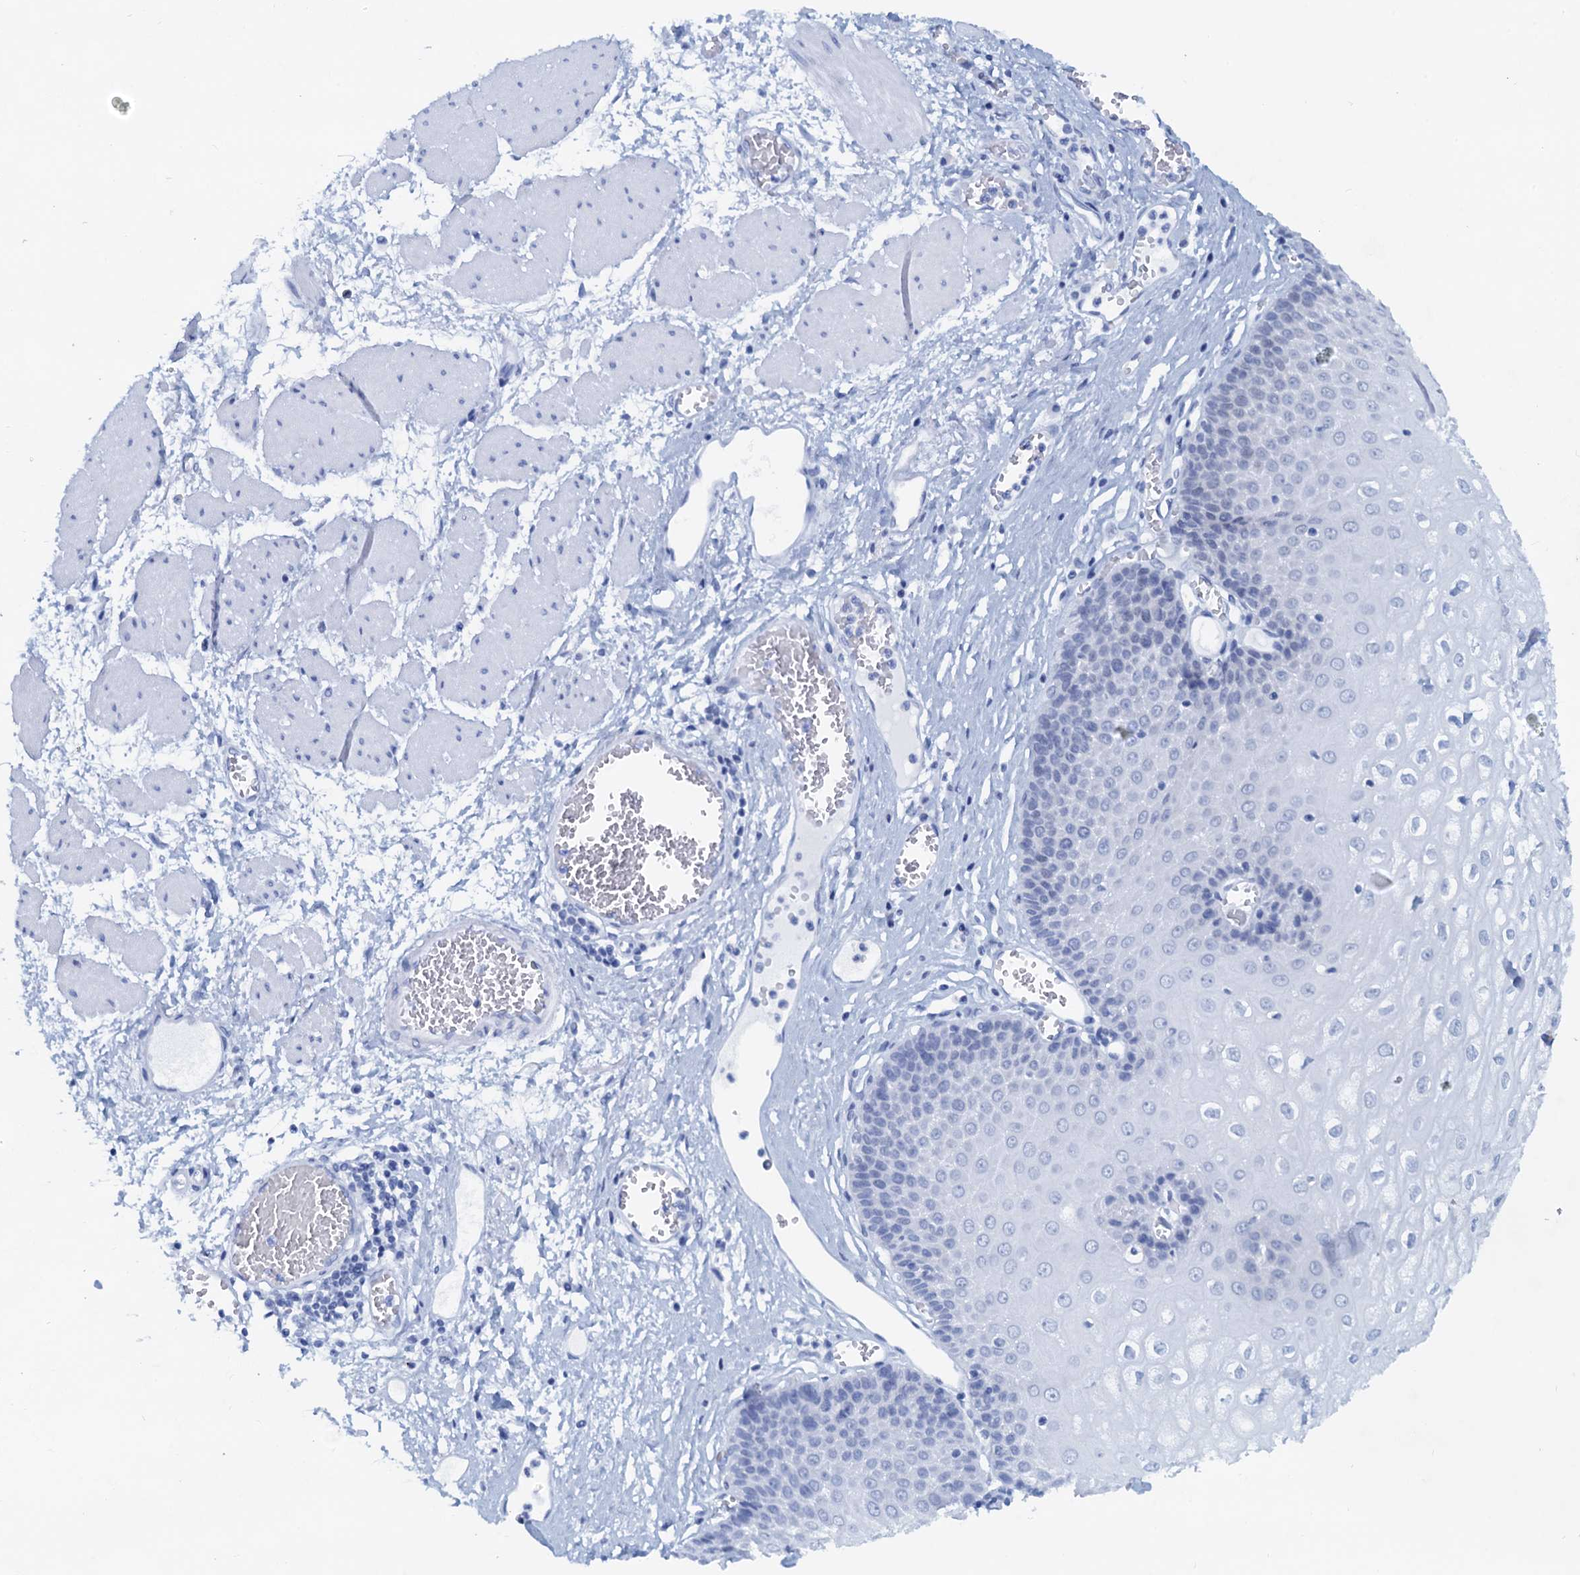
{"staining": {"intensity": "negative", "quantity": "none", "location": "none"}, "tissue": "esophagus", "cell_type": "Squamous epithelial cells", "image_type": "normal", "snomed": [{"axis": "morphology", "description": "Normal tissue, NOS"}, {"axis": "topography", "description": "Esophagus"}], "caption": "High magnification brightfield microscopy of normal esophagus stained with DAB (3,3'-diaminobenzidine) (brown) and counterstained with hematoxylin (blue): squamous epithelial cells show no significant positivity.", "gene": "PTGES3", "patient": {"sex": "male", "age": 60}}